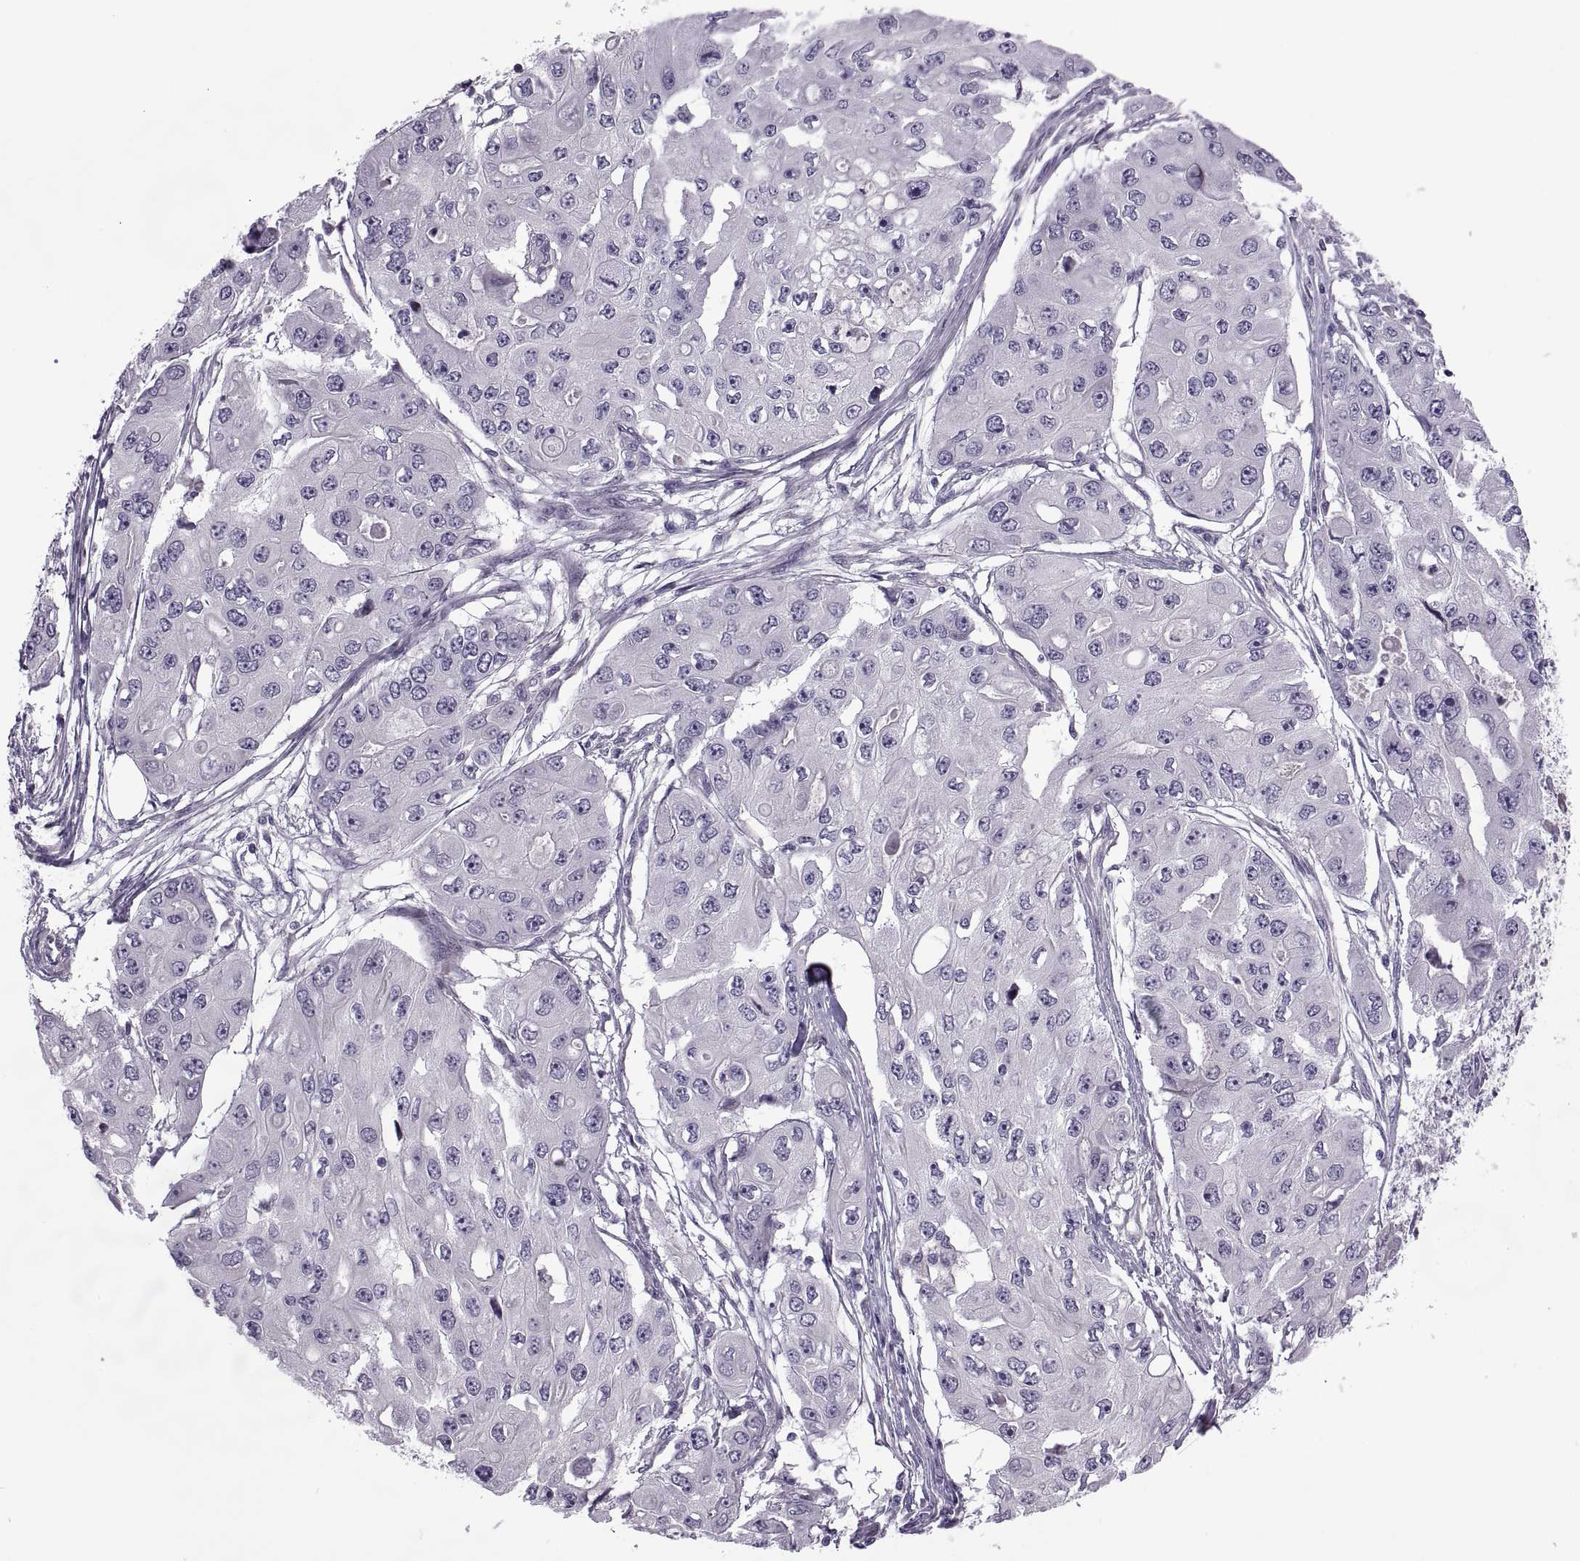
{"staining": {"intensity": "negative", "quantity": "none", "location": "none"}, "tissue": "ovarian cancer", "cell_type": "Tumor cells", "image_type": "cancer", "snomed": [{"axis": "morphology", "description": "Cystadenocarcinoma, serous, NOS"}, {"axis": "topography", "description": "Ovary"}], "caption": "Tumor cells show no significant positivity in ovarian cancer.", "gene": "ODF3", "patient": {"sex": "female", "age": 56}}